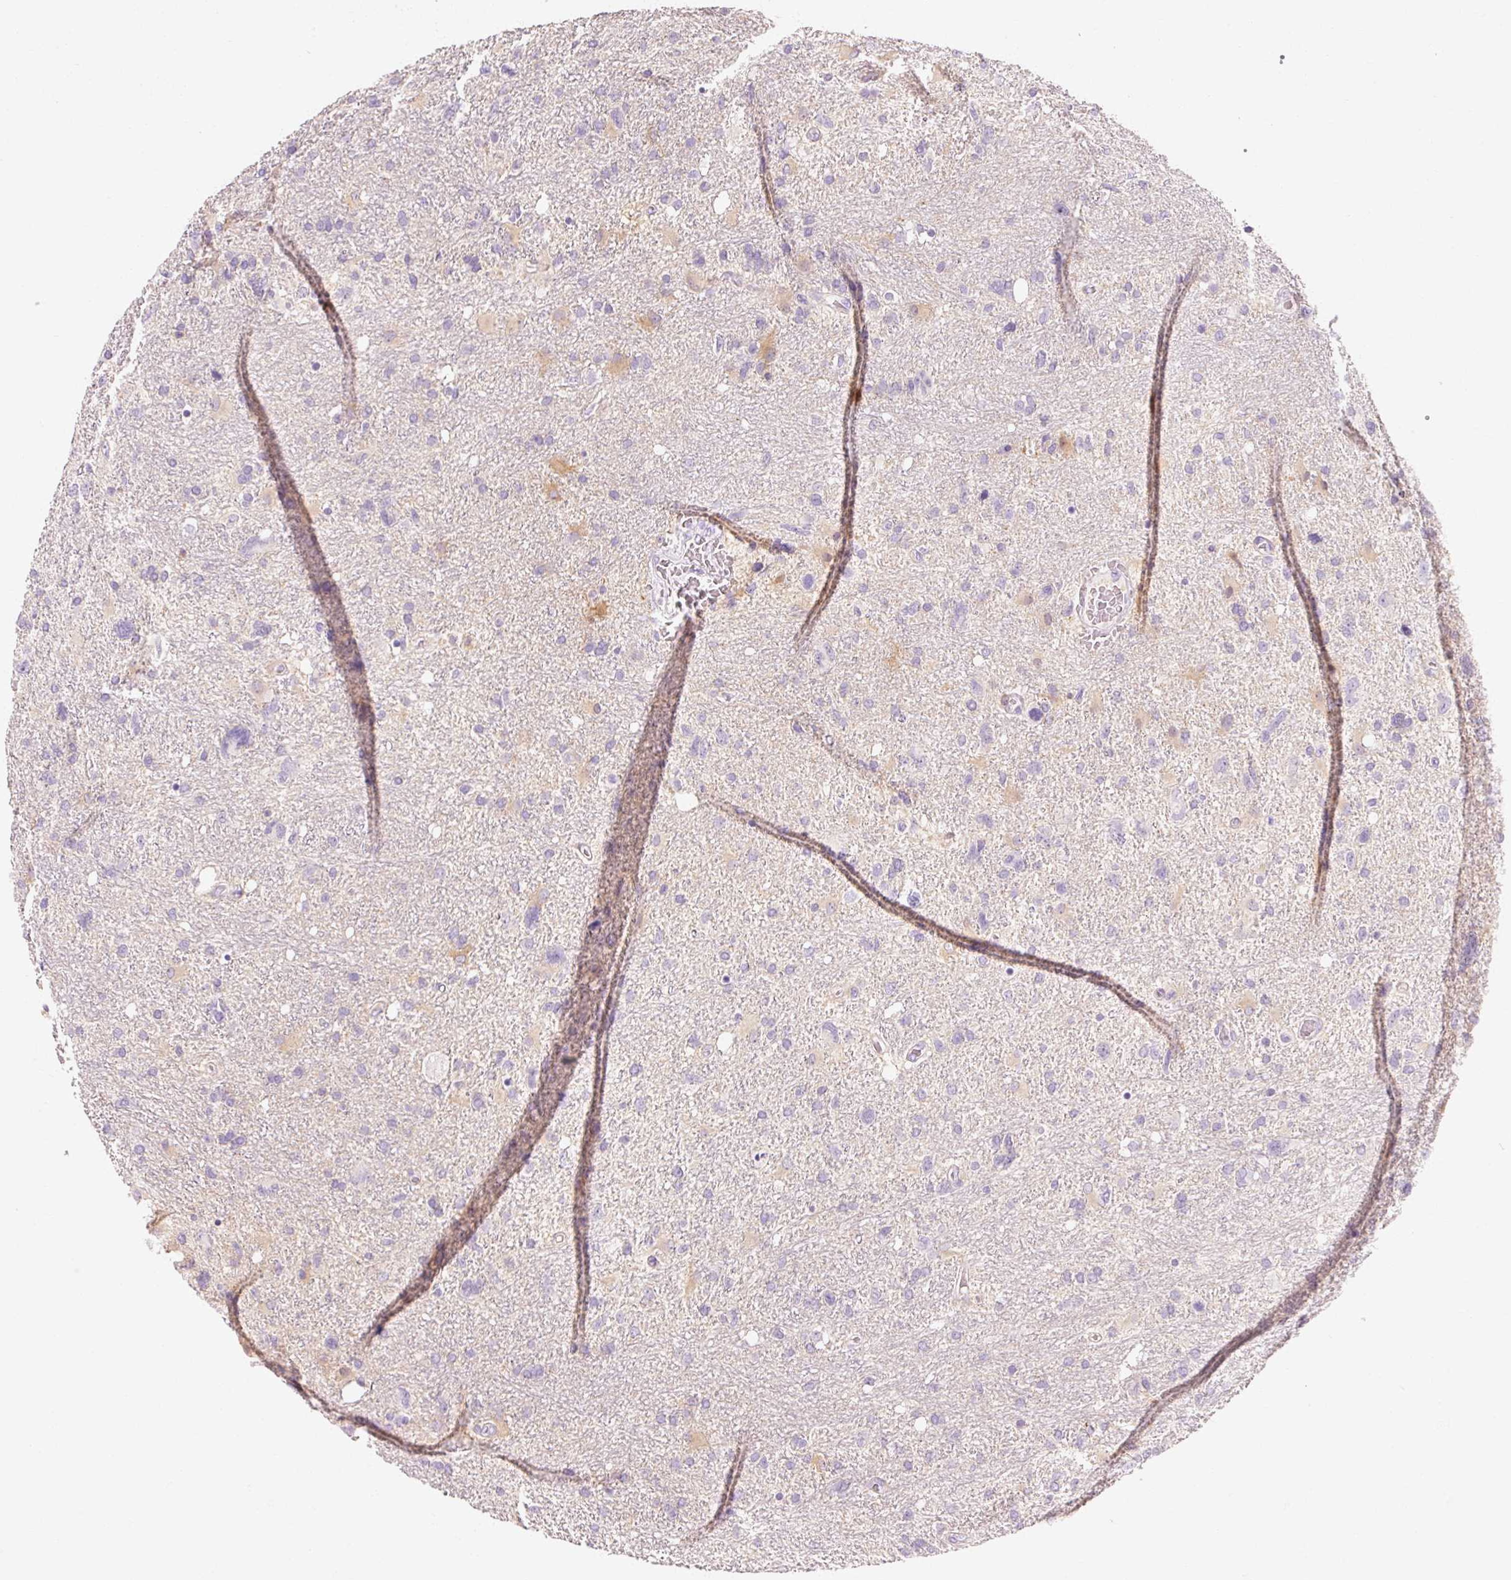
{"staining": {"intensity": "negative", "quantity": "none", "location": "none"}, "tissue": "glioma", "cell_type": "Tumor cells", "image_type": "cancer", "snomed": [{"axis": "morphology", "description": "Glioma, malignant, High grade"}, {"axis": "topography", "description": "Brain"}], "caption": "Immunohistochemical staining of human malignant glioma (high-grade) shows no significant positivity in tumor cells.", "gene": "OR8K1", "patient": {"sex": "male", "age": 61}}